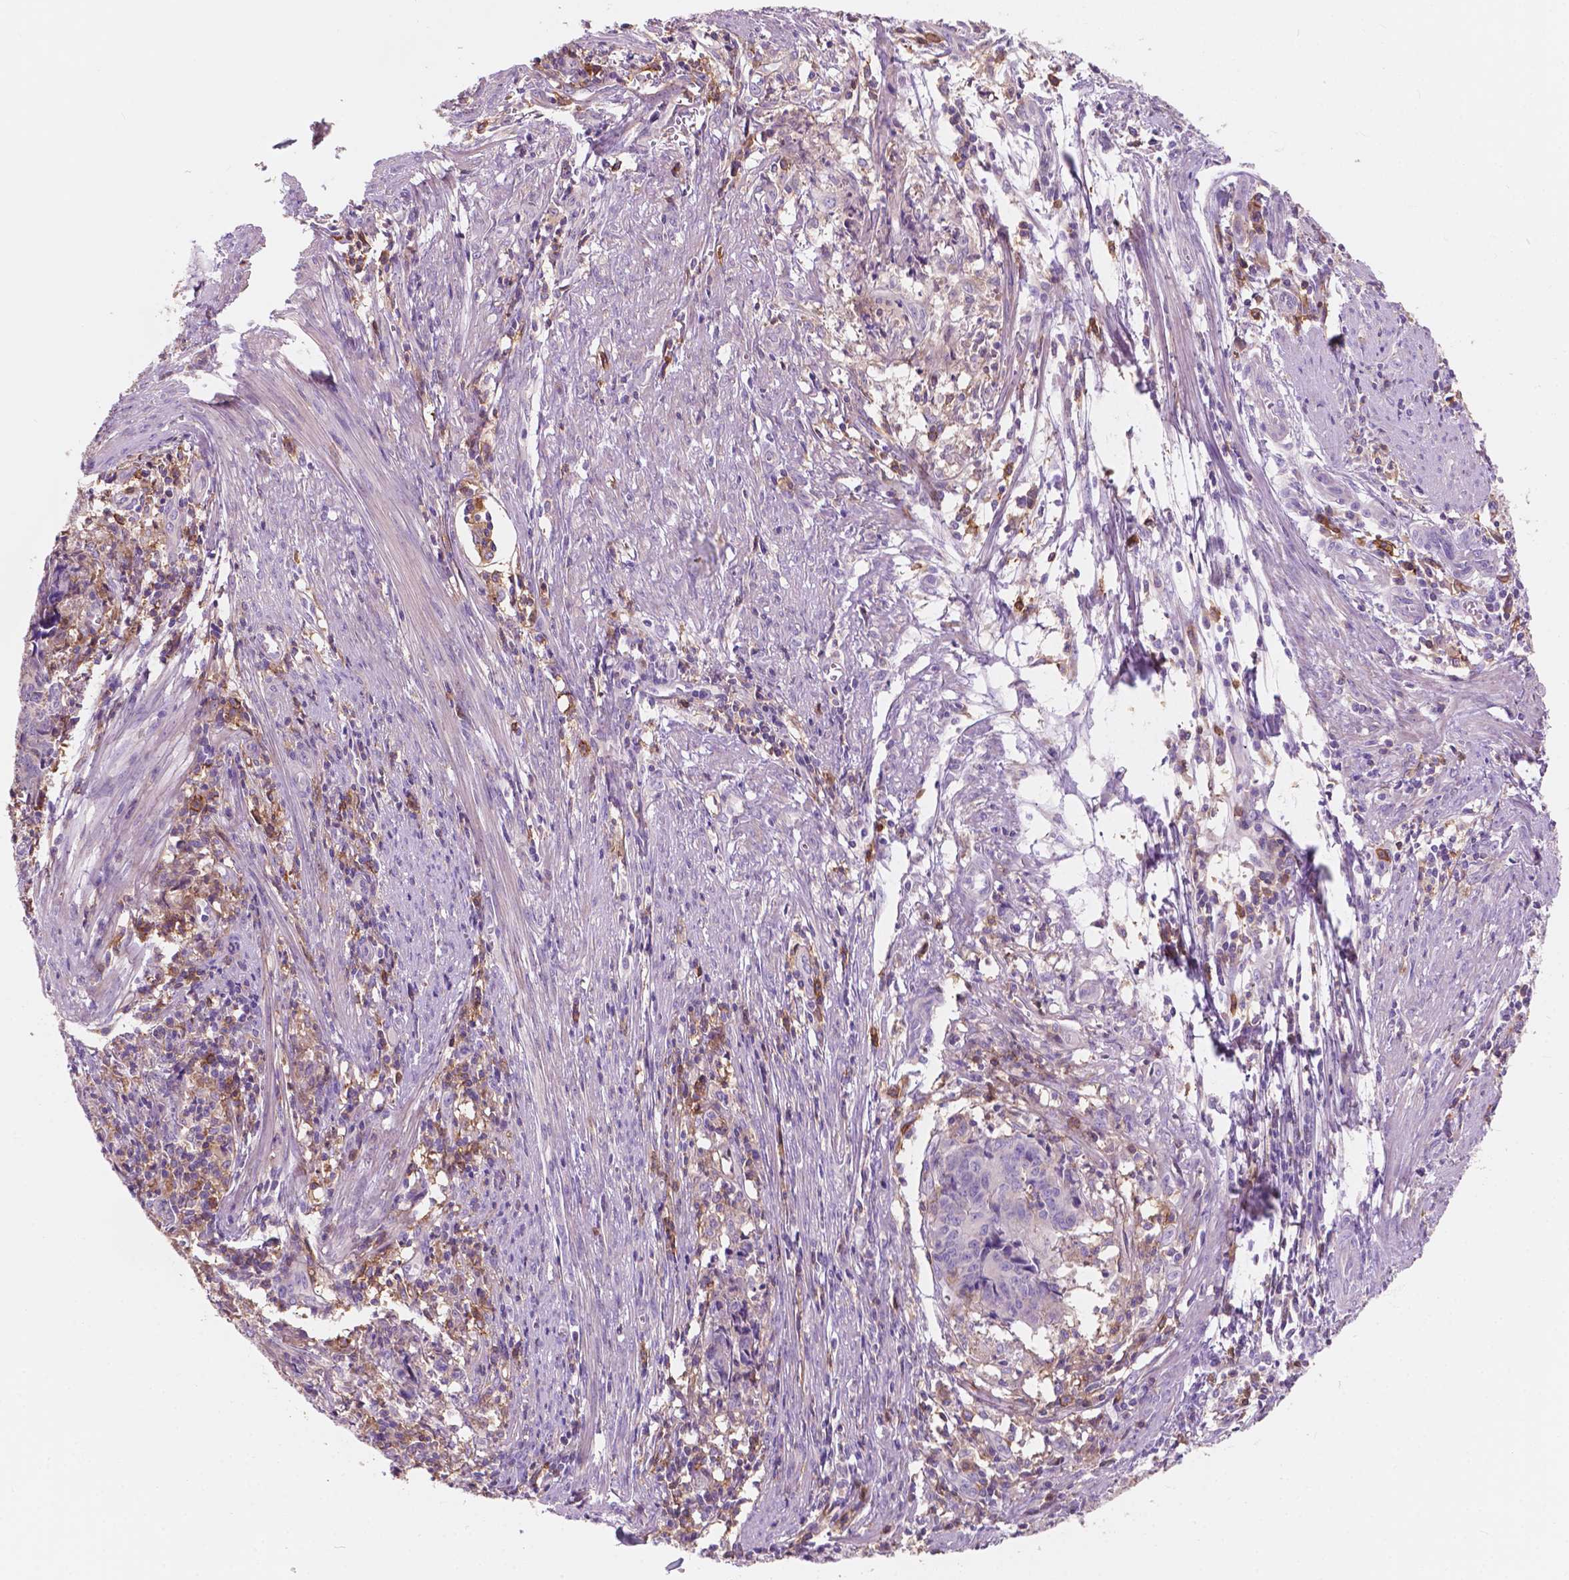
{"staining": {"intensity": "negative", "quantity": "none", "location": "none"}, "tissue": "endometrial cancer", "cell_type": "Tumor cells", "image_type": "cancer", "snomed": [{"axis": "morphology", "description": "Adenocarcinoma, NOS"}, {"axis": "topography", "description": "Endometrium"}], "caption": "Photomicrograph shows no protein staining in tumor cells of endometrial cancer tissue.", "gene": "SEMA4A", "patient": {"sex": "female", "age": 59}}